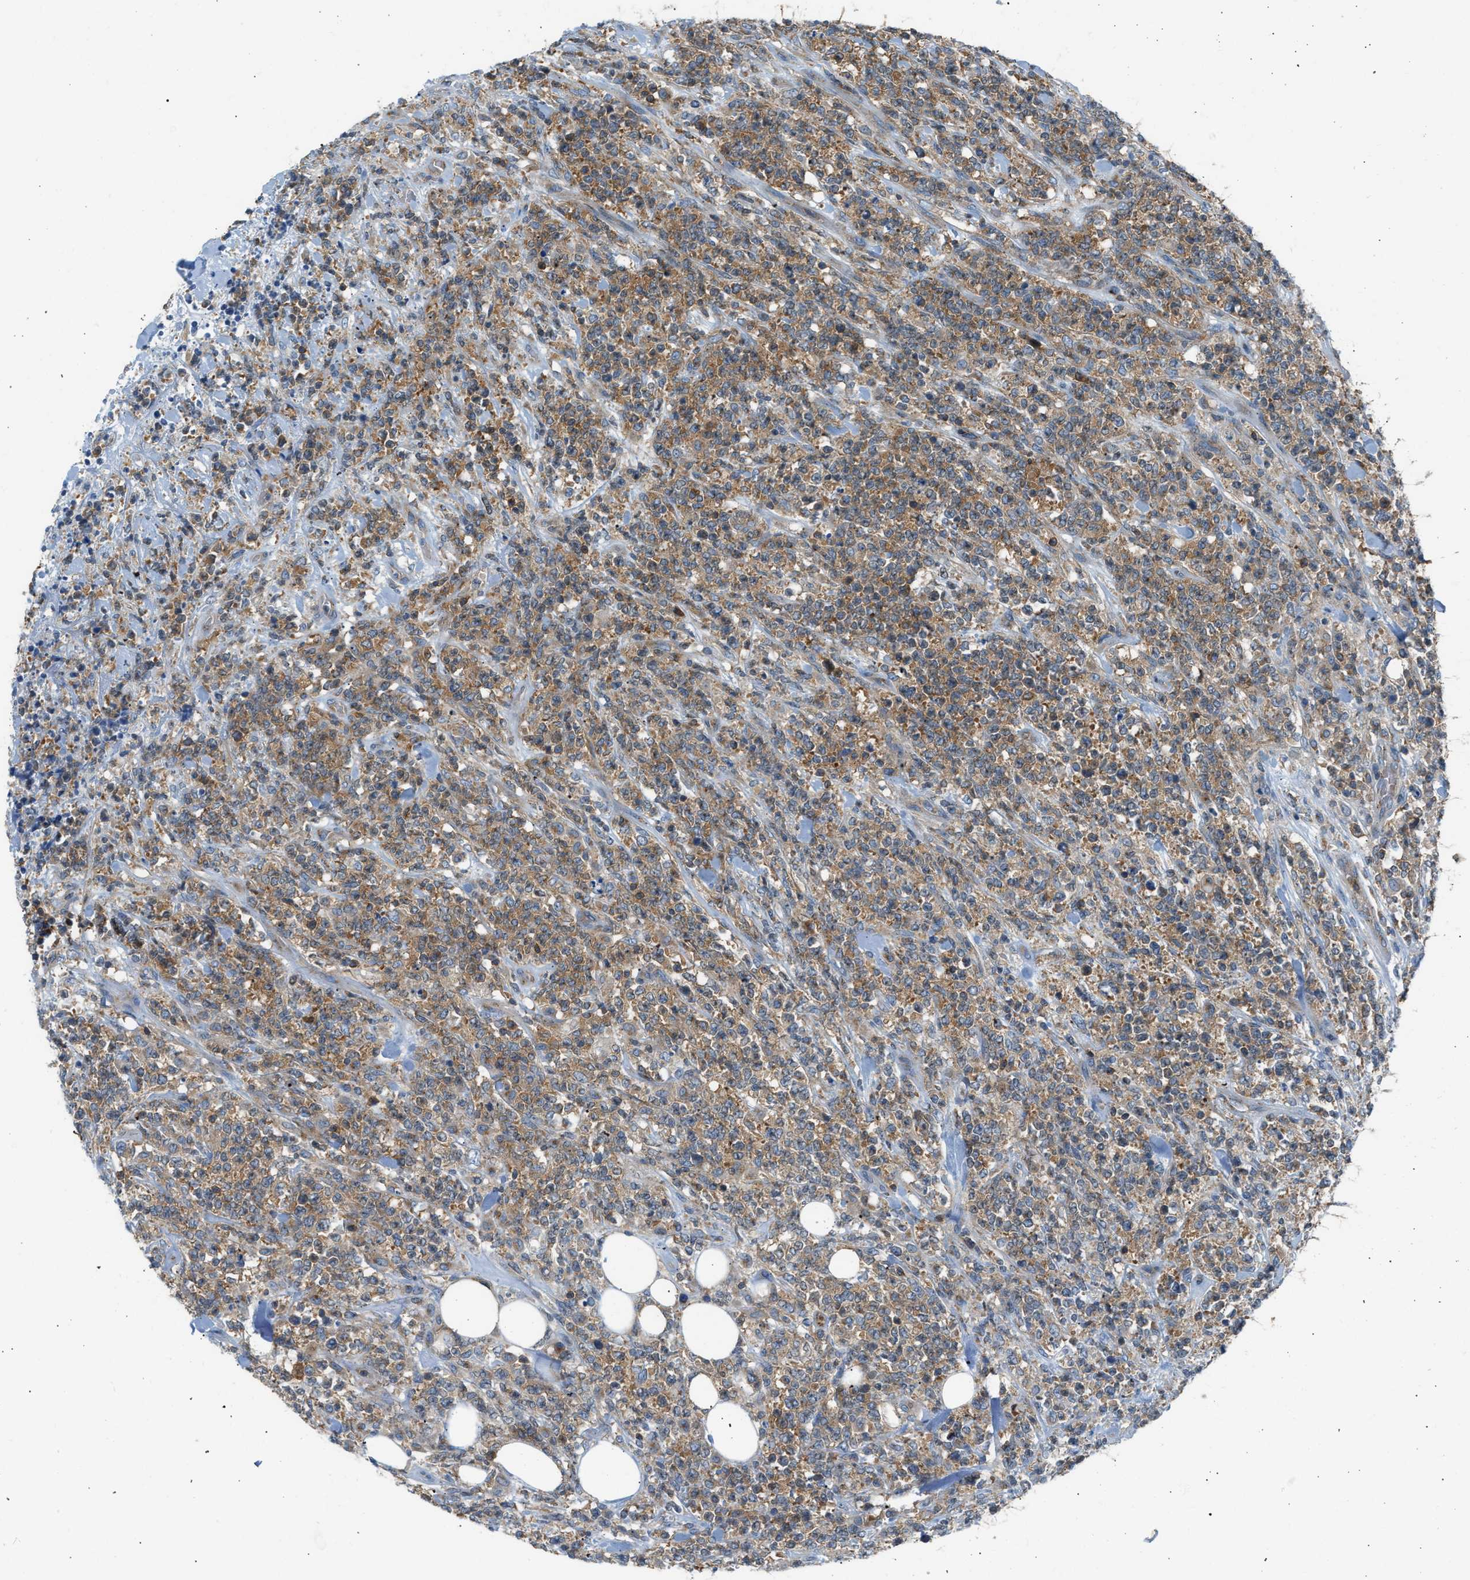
{"staining": {"intensity": "moderate", "quantity": ">75%", "location": "cytoplasmic/membranous"}, "tissue": "lymphoma", "cell_type": "Tumor cells", "image_type": "cancer", "snomed": [{"axis": "morphology", "description": "Malignant lymphoma, non-Hodgkin's type, High grade"}, {"axis": "topography", "description": "Soft tissue"}], "caption": "Immunohistochemistry (IHC) photomicrograph of human malignant lymphoma, non-Hodgkin's type (high-grade) stained for a protein (brown), which exhibits medium levels of moderate cytoplasmic/membranous positivity in approximately >75% of tumor cells.", "gene": "TRIM50", "patient": {"sex": "male", "age": 18}}